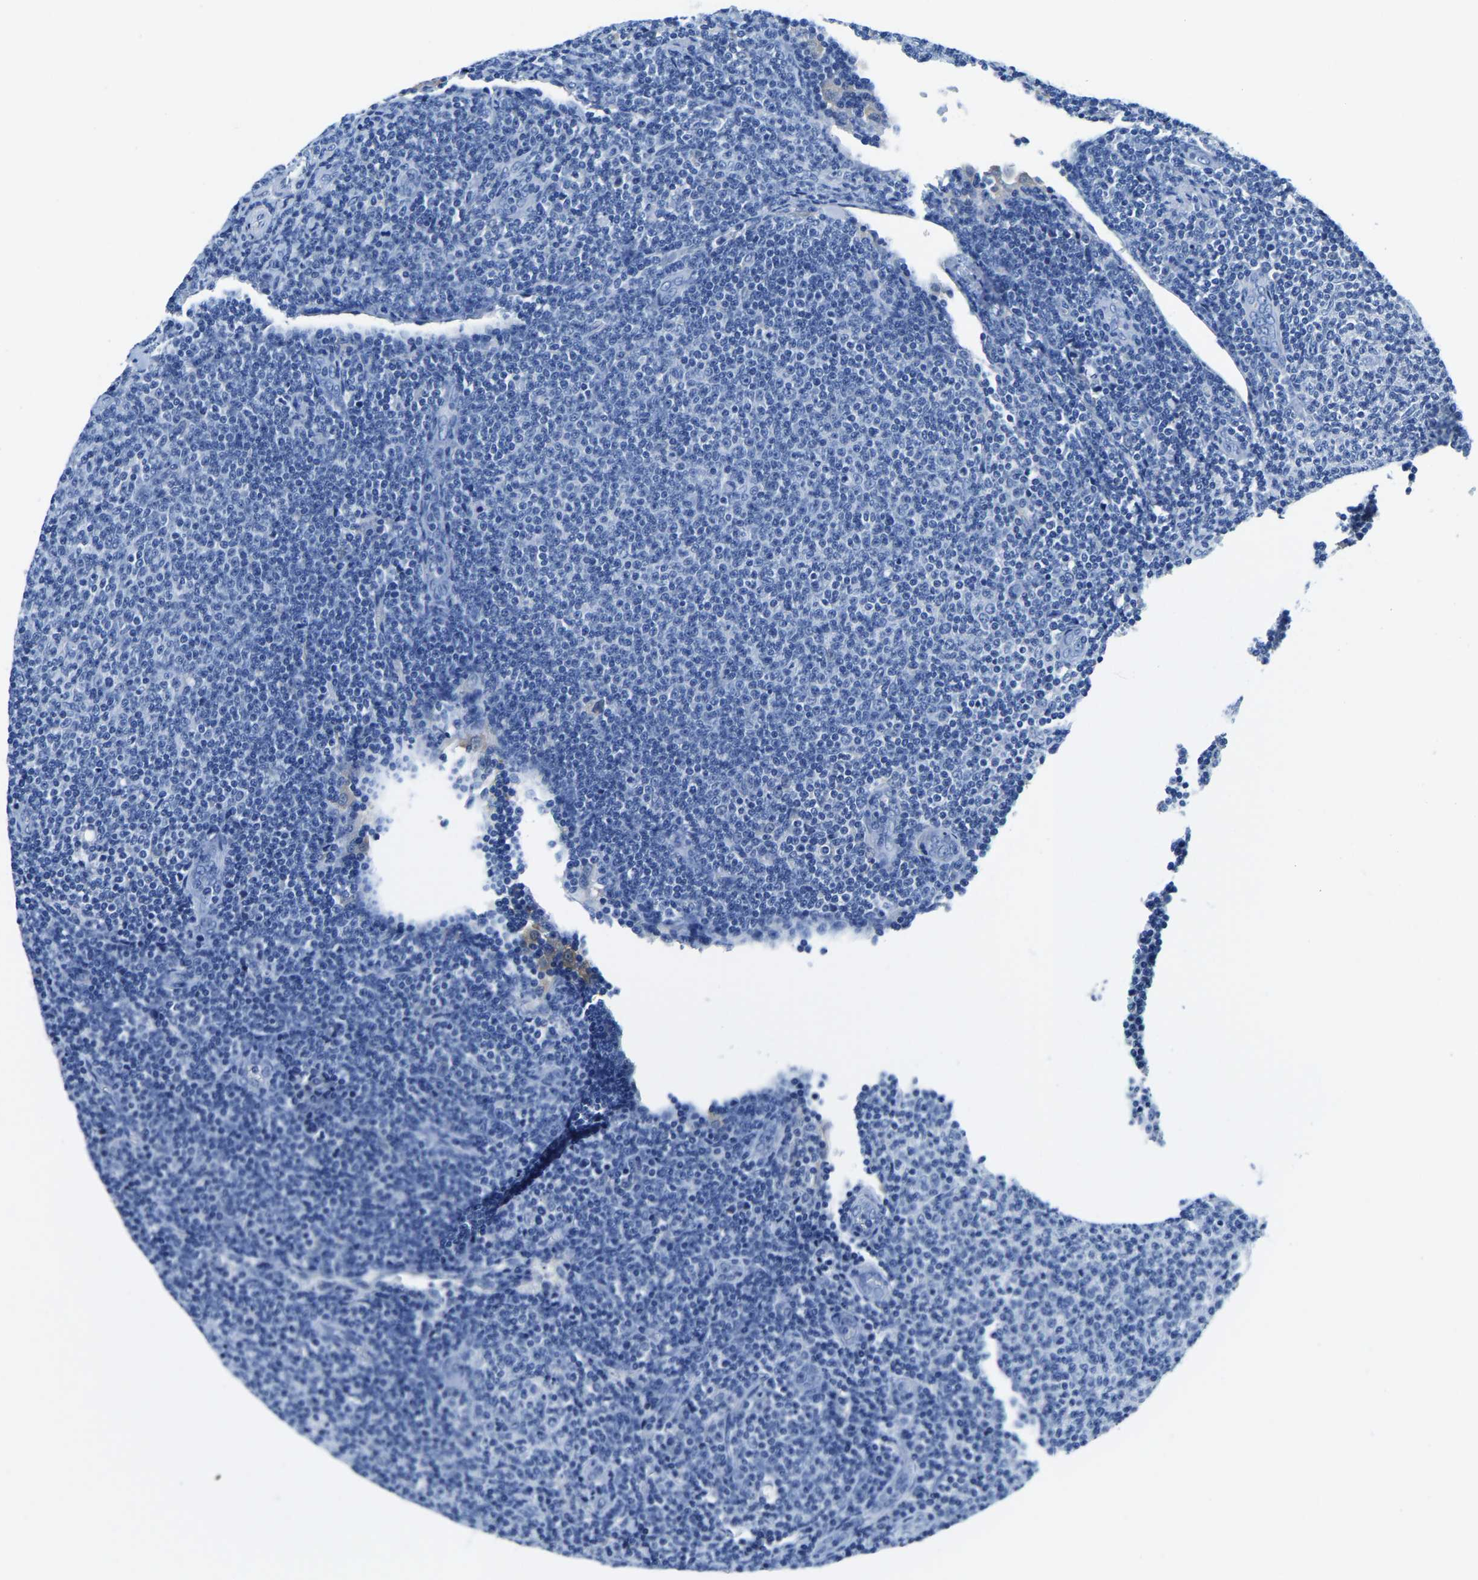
{"staining": {"intensity": "negative", "quantity": "none", "location": "none"}, "tissue": "lymphoma", "cell_type": "Tumor cells", "image_type": "cancer", "snomed": [{"axis": "morphology", "description": "Malignant lymphoma, non-Hodgkin's type, Low grade"}, {"axis": "topography", "description": "Lymph node"}], "caption": "Immunohistochemistry (IHC) of human lymphoma exhibits no expression in tumor cells.", "gene": "ZDHHC13", "patient": {"sex": "male", "age": 66}}